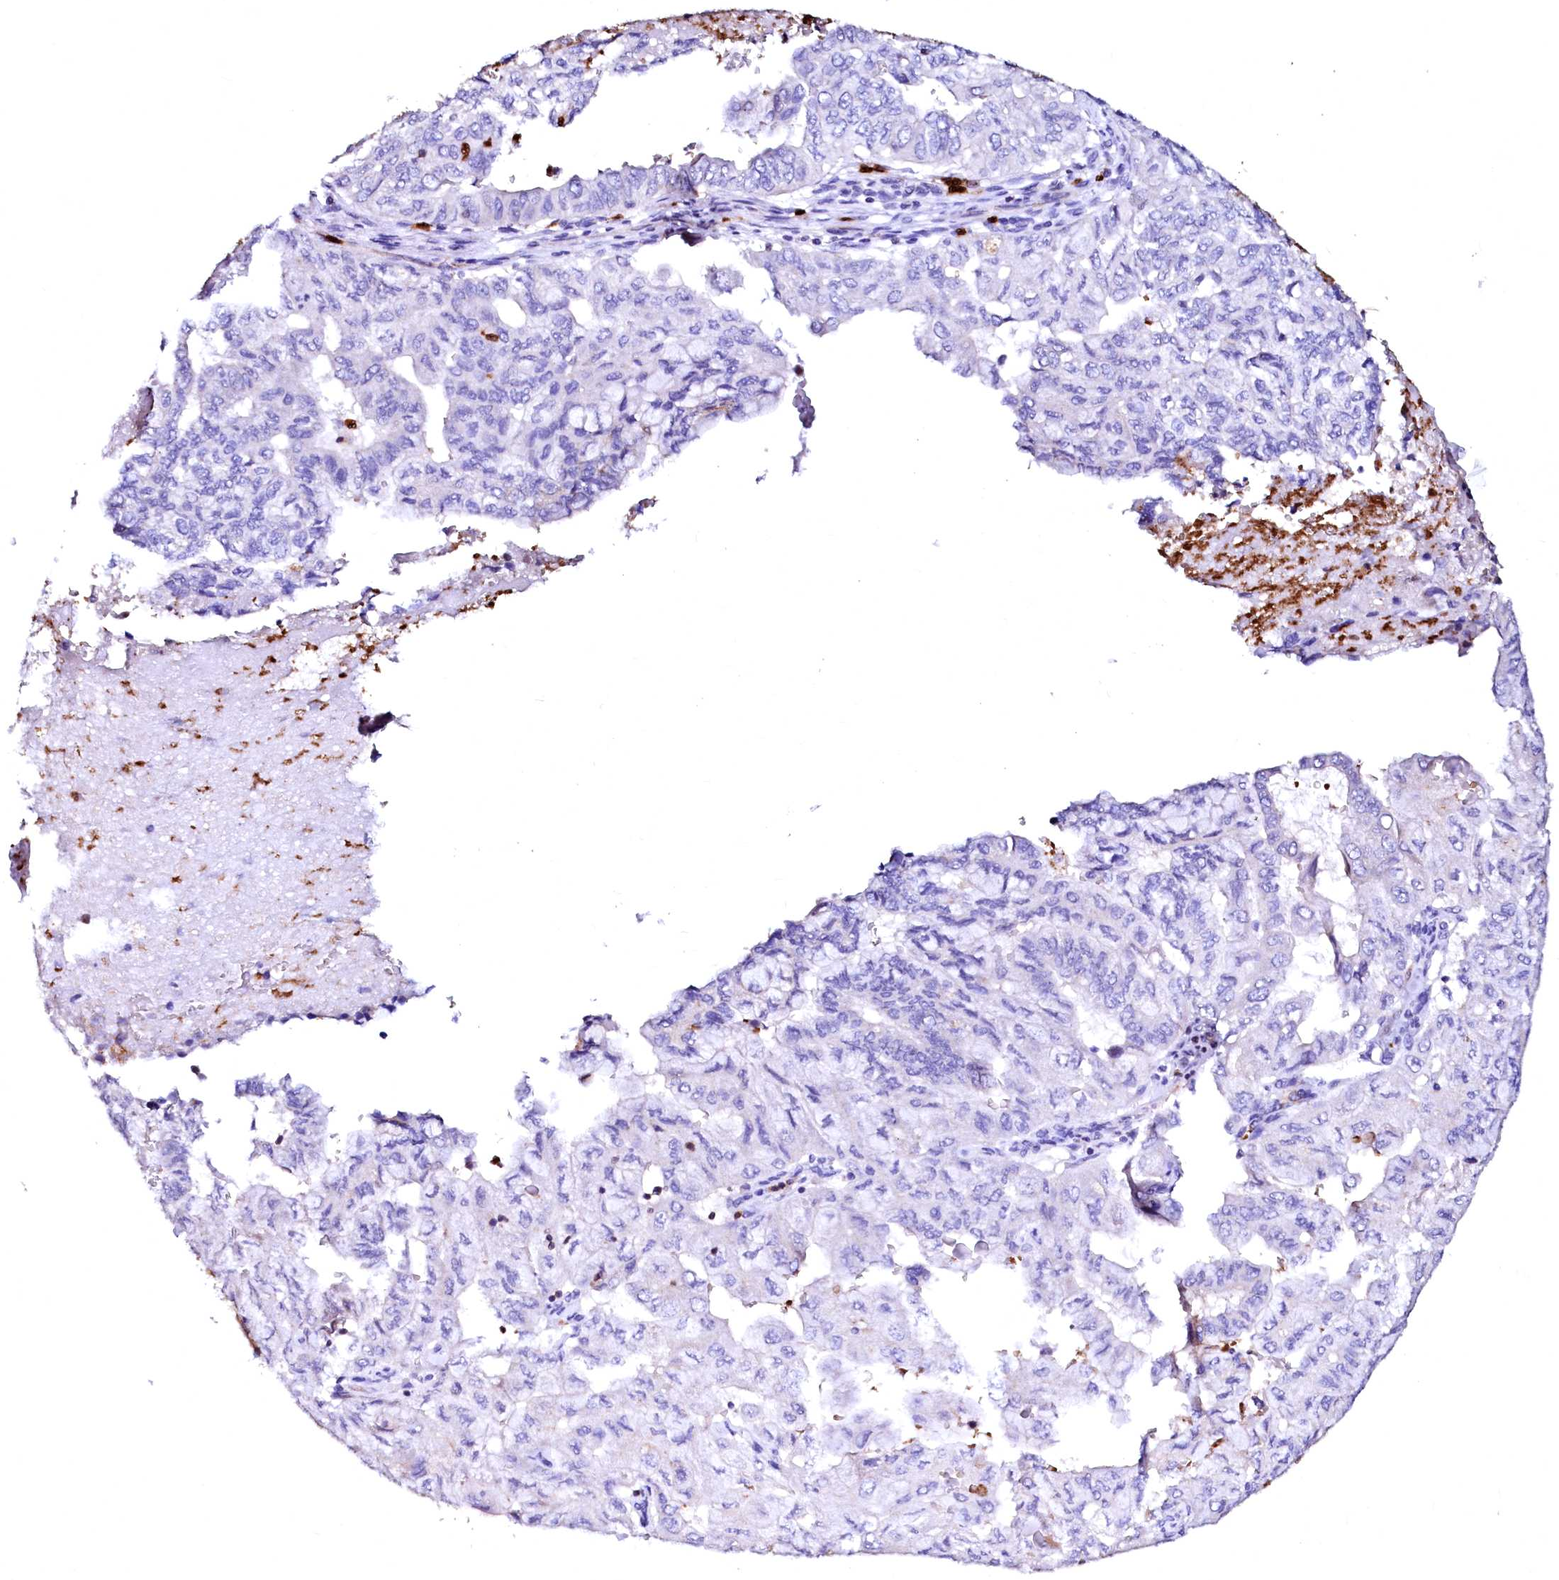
{"staining": {"intensity": "negative", "quantity": "none", "location": "none"}, "tissue": "pancreatic cancer", "cell_type": "Tumor cells", "image_type": "cancer", "snomed": [{"axis": "morphology", "description": "Adenocarcinoma, NOS"}, {"axis": "topography", "description": "Pancreas"}], "caption": "Immunohistochemical staining of pancreatic cancer (adenocarcinoma) displays no significant staining in tumor cells. The staining was performed using DAB to visualize the protein expression in brown, while the nuclei were stained in blue with hematoxylin (Magnification: 20x).", "gene": "RAB27A", "patient": {"sex": "male", "age": 51}}